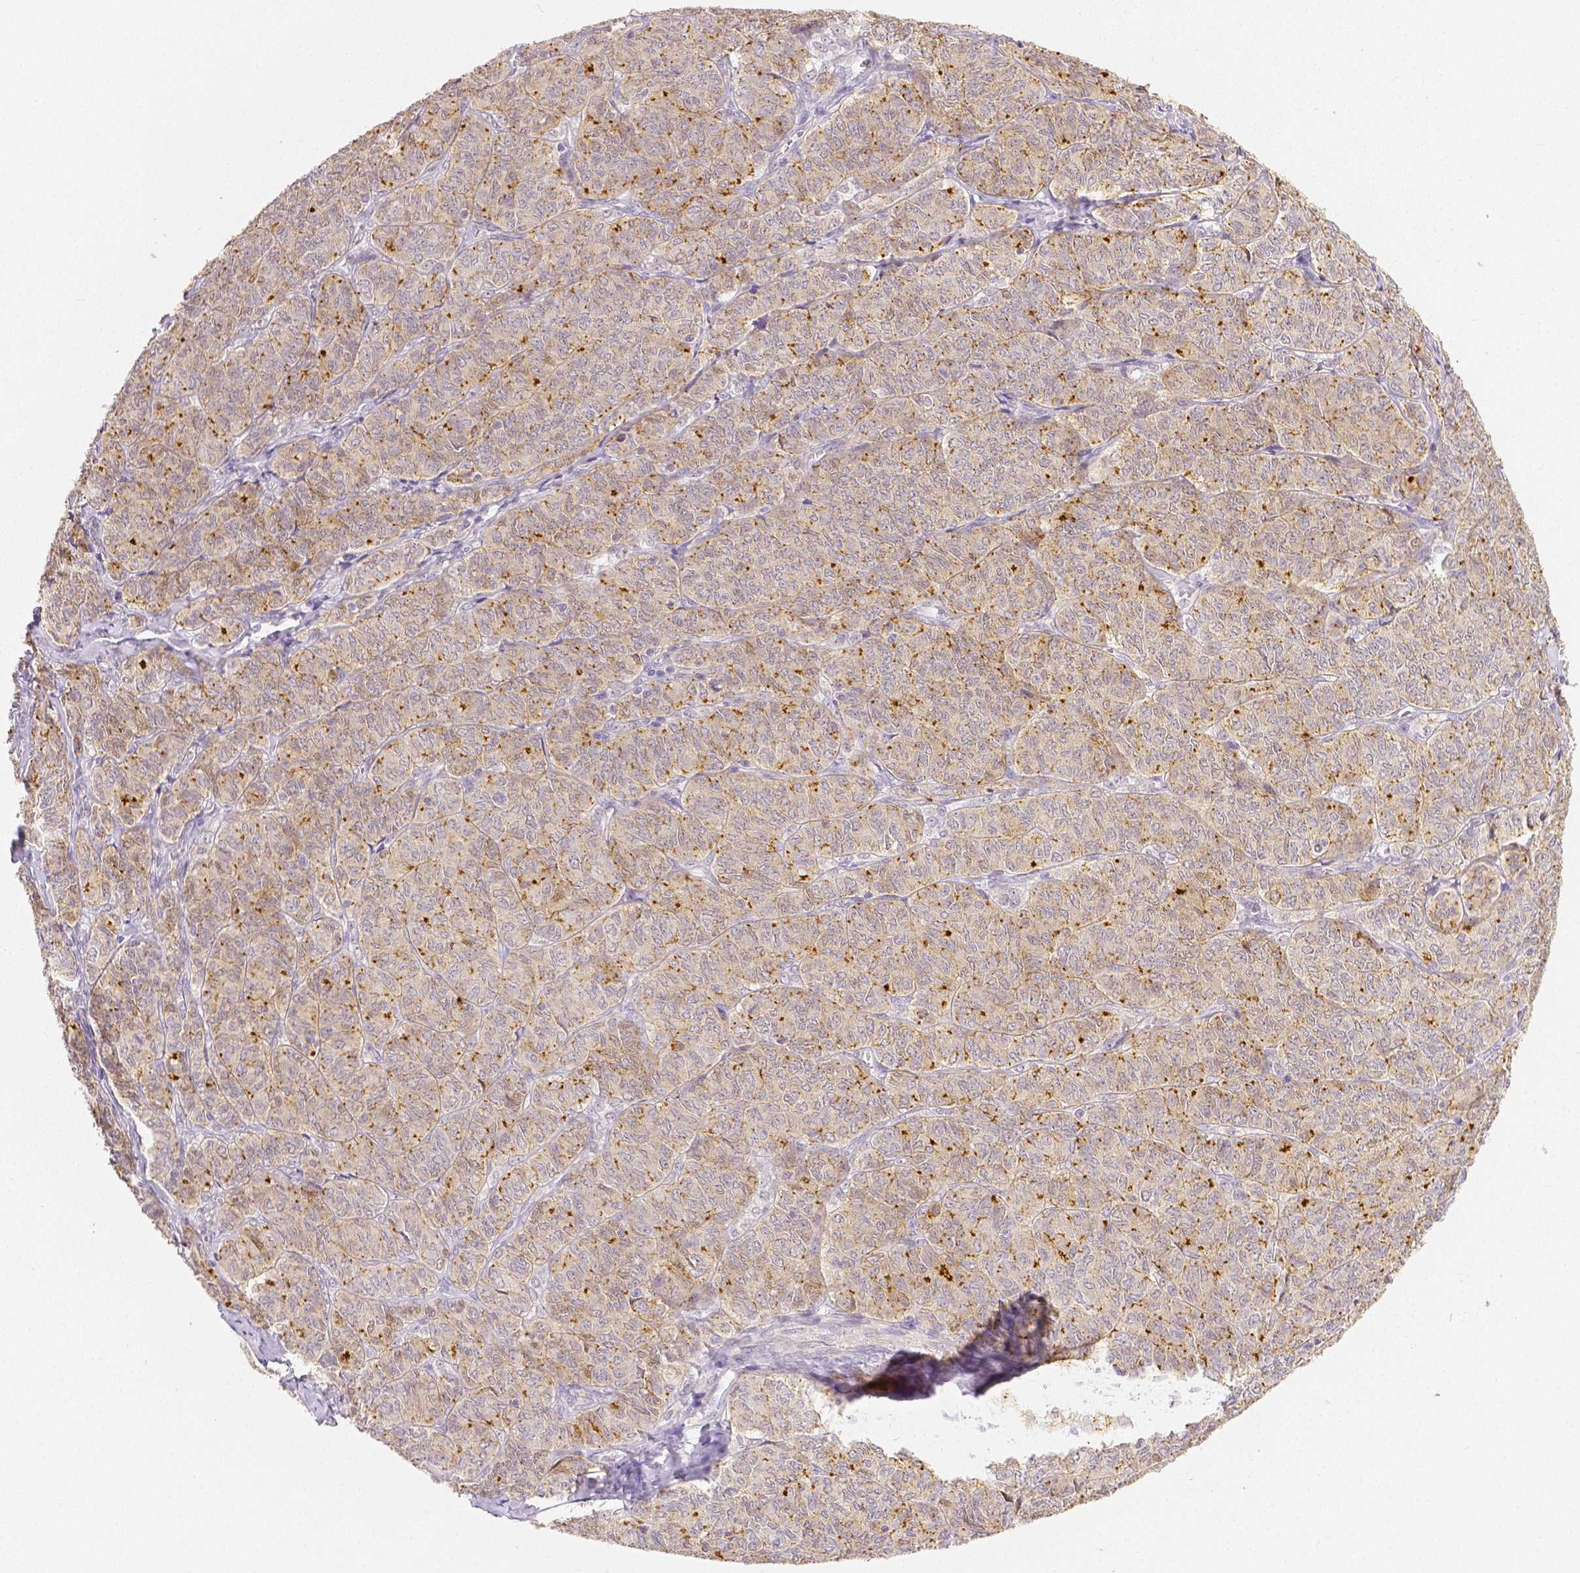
{"staining": {"intensity": "moderate", "quantity": "25%-75%", "location": "cytoplasmic/membranous"}, "tissue": "ovarian cancer", "cell_type": "Tumor cells", "image_type": "cancer", "snomed": [{"axis": "morphology", "description": "Carcinoma, endometroid"}, {"axis": "topography", "description": "Ovary"}], "caption": "Endometroid carcinoma (ovarian) stained with immunohistochemistry demonstrates moderate cytoplasmic/membranous staining in about 25%-75% of tumor cells. (IHC, brightfield microscopy, high magnification).", "gene": "OCLN", "patient": {"sex": "female", "age": 80}}